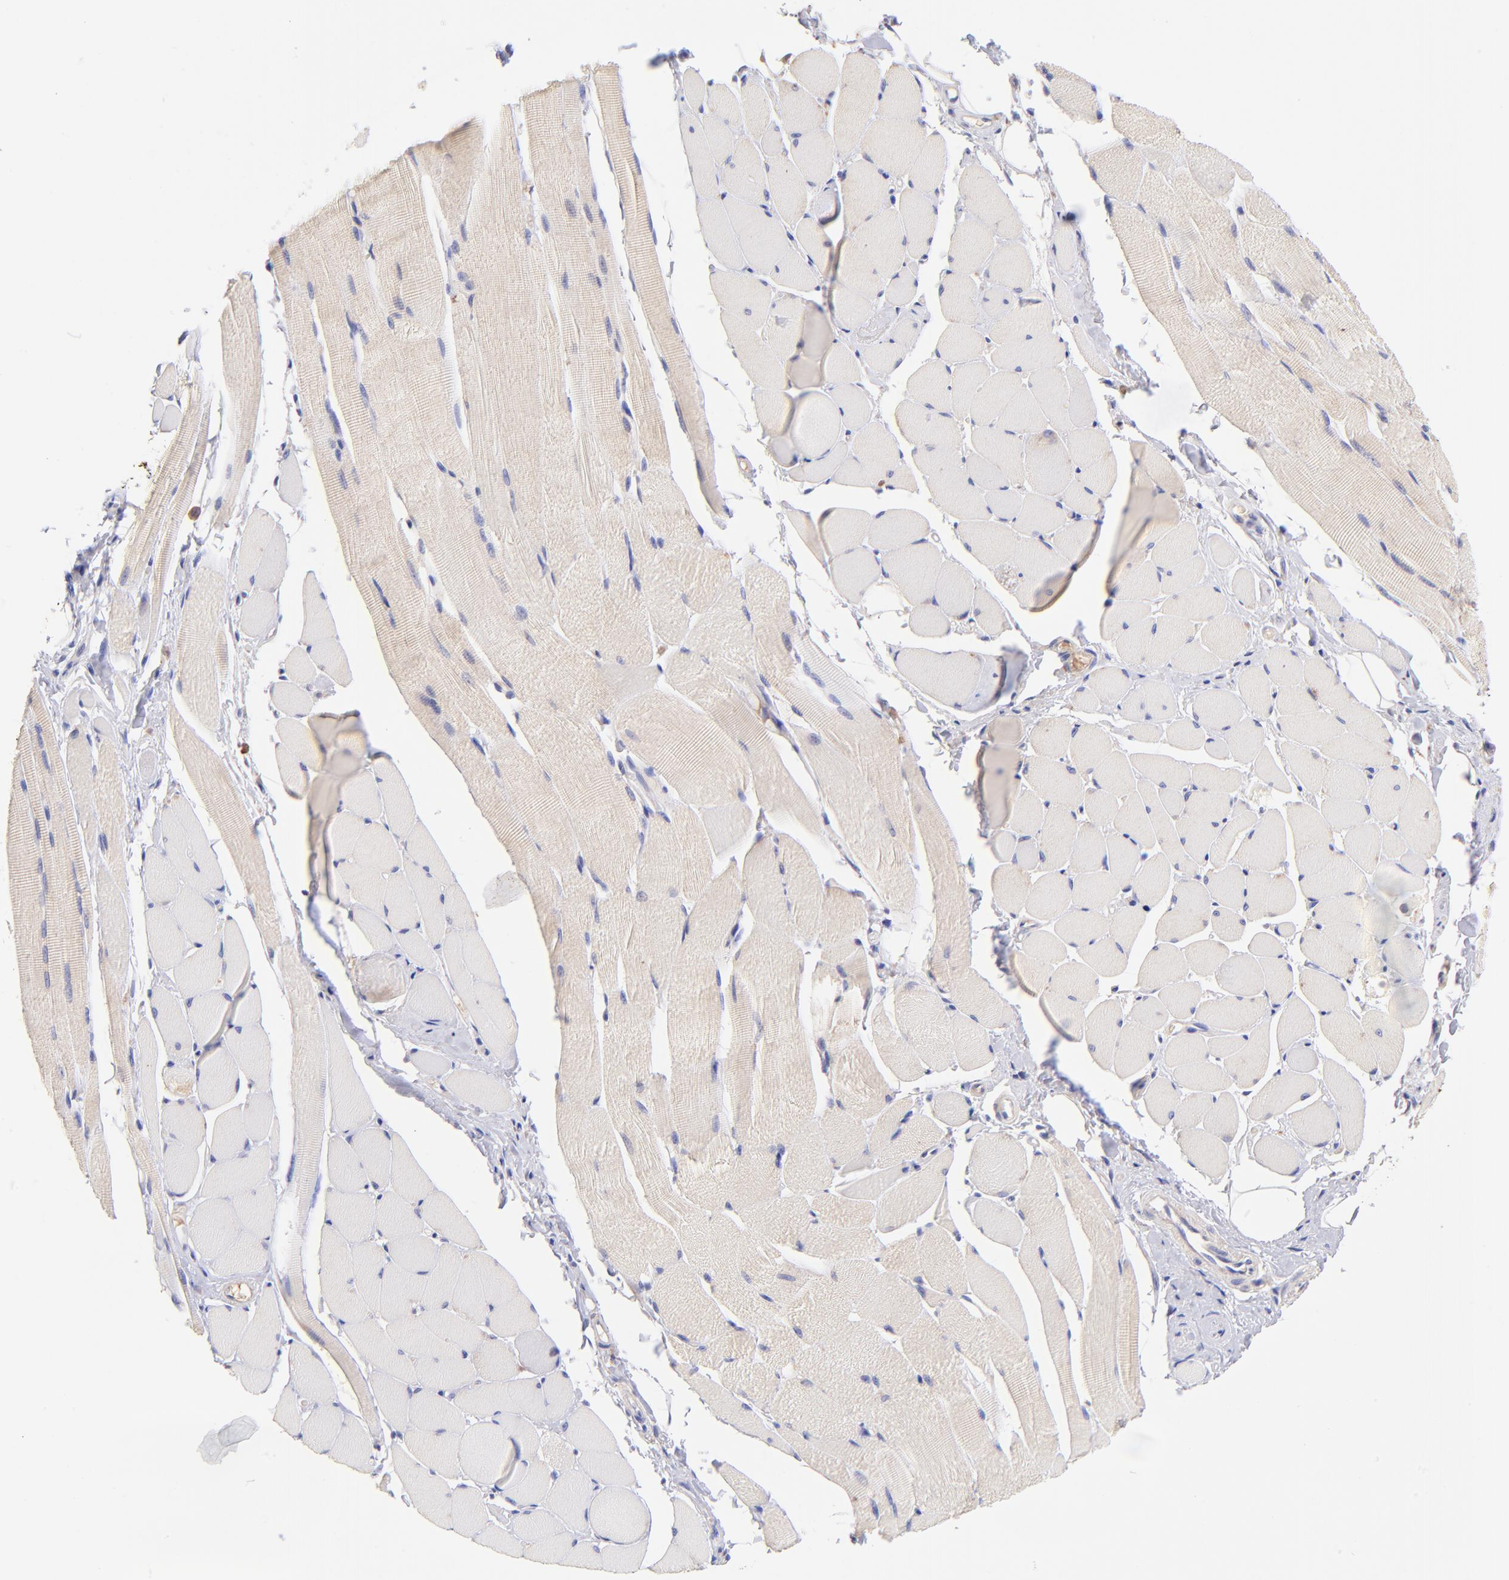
{"staining": {"intensity": "moderate", "quantity": "25%-75%", "location": "cytoplasmic/membranous"}, "tissue": "skeletal muscle", "cell_type": "Myocytes", "image_type": "normal", "snomed": [{"axis": "morphology", "description": "Normal tissue, NOS"}, {"axis": "topography", "description": "Skeletal muscle"}, {"axis": "topography", "description": "Peripheral nerve tissue"}], "caption": "A high-resolution histopathology image shows immunohistochemistry (IHC) staining of unremarkable skeletal muscle, which reveals moderate cytoplasmic/membranous staining in approximately 25%-75% of myocytes.", "gene": "RPL11", "patient": {"sex": "female", "age": 84}}